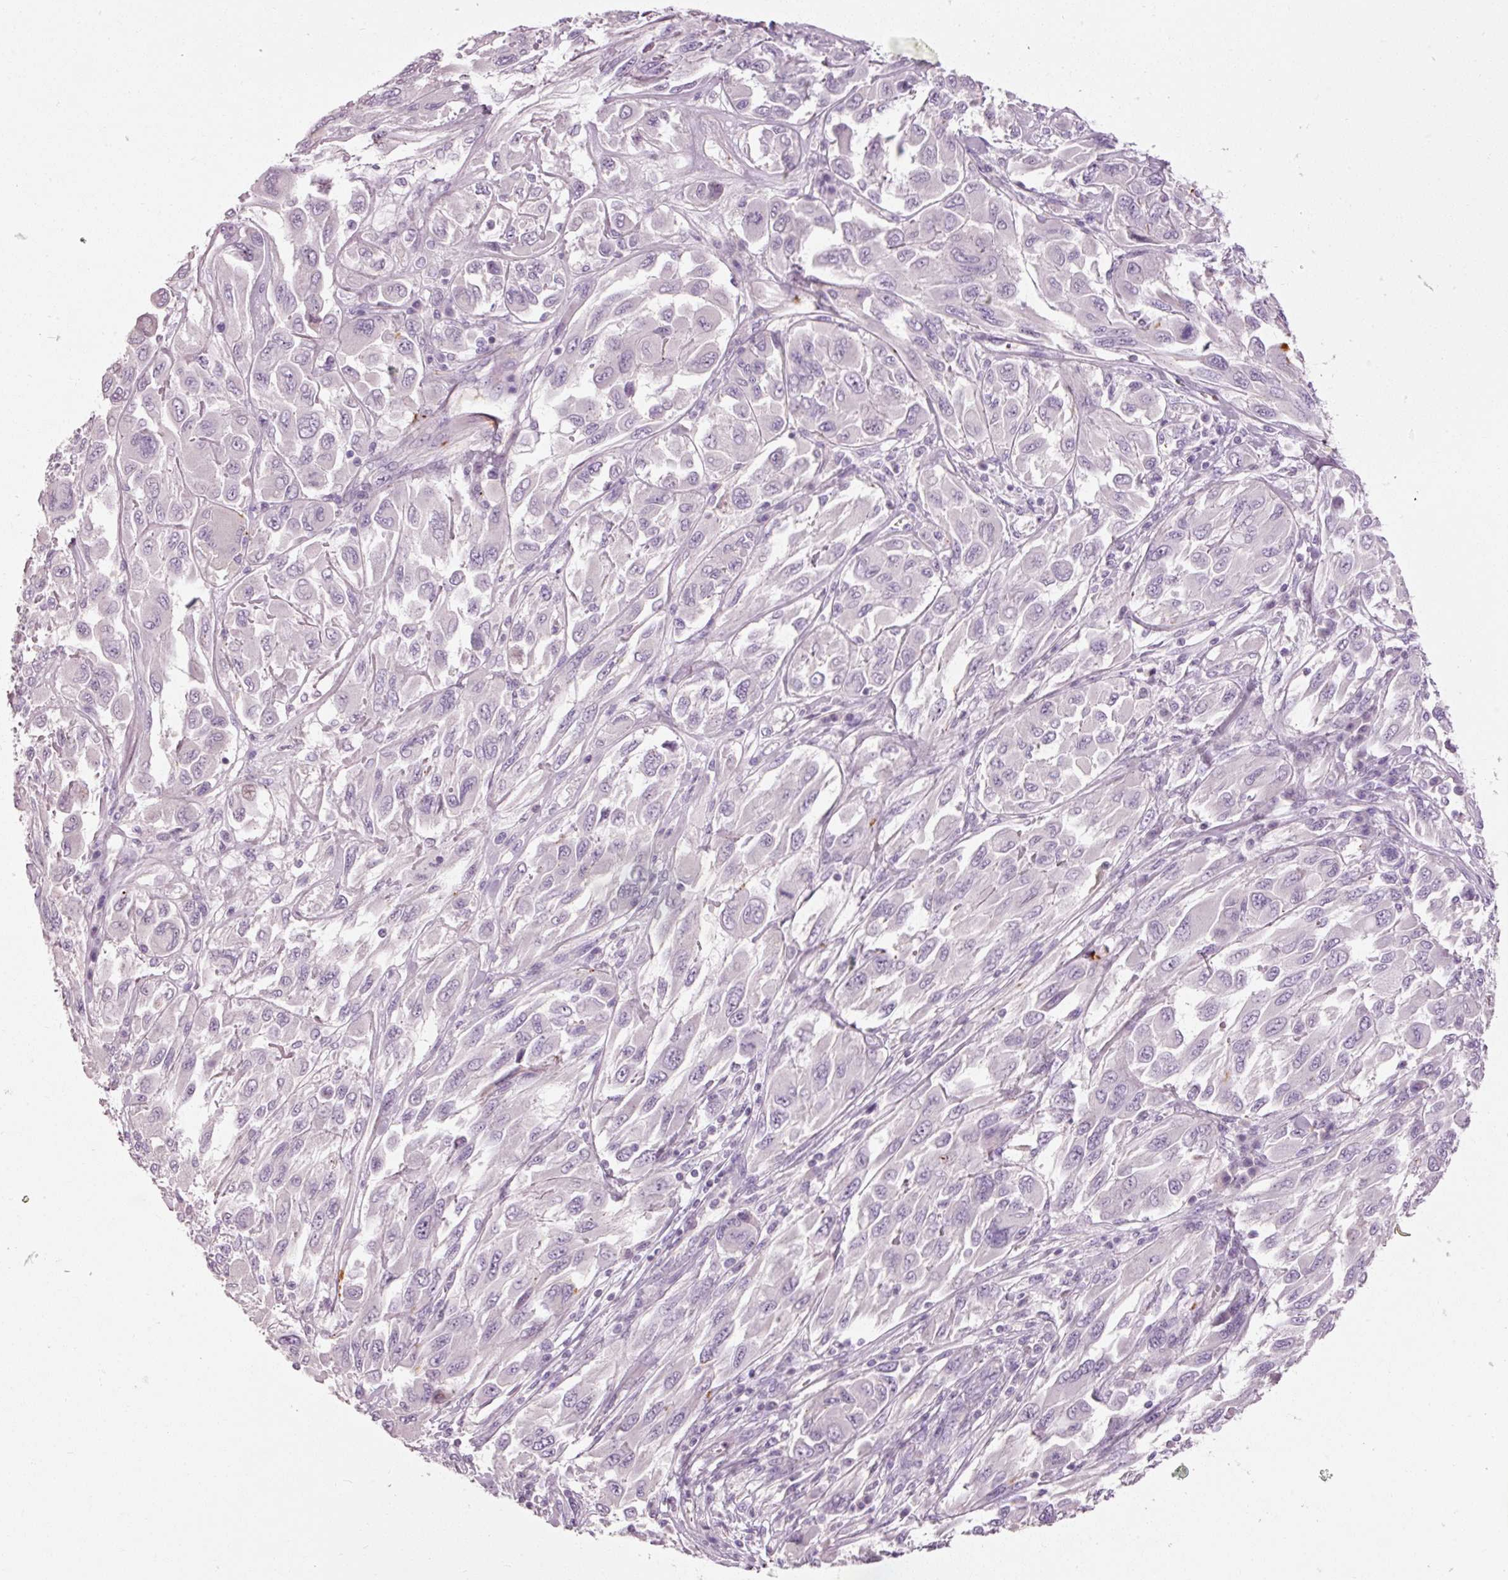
{"staining": {"intensity": "negative", "quantity": "none", "location": "none"}, "tissue": "melanoma", "cell_type": "Tumor cells", "image_type": "cancer", "snomed": [{"axis": "morphology", "description": "Malignant melanoma, NOS"}, {"axis": "topography", "description": "Skin"}], "caption": "This micrograph is of melanoma stained with IHC to label a protein in brown with the nuclei are counter-stained blue. There is no staining in tumor cells.", "gene": "MUC5AC", "patient": {"sex": "female", "age": 91}}